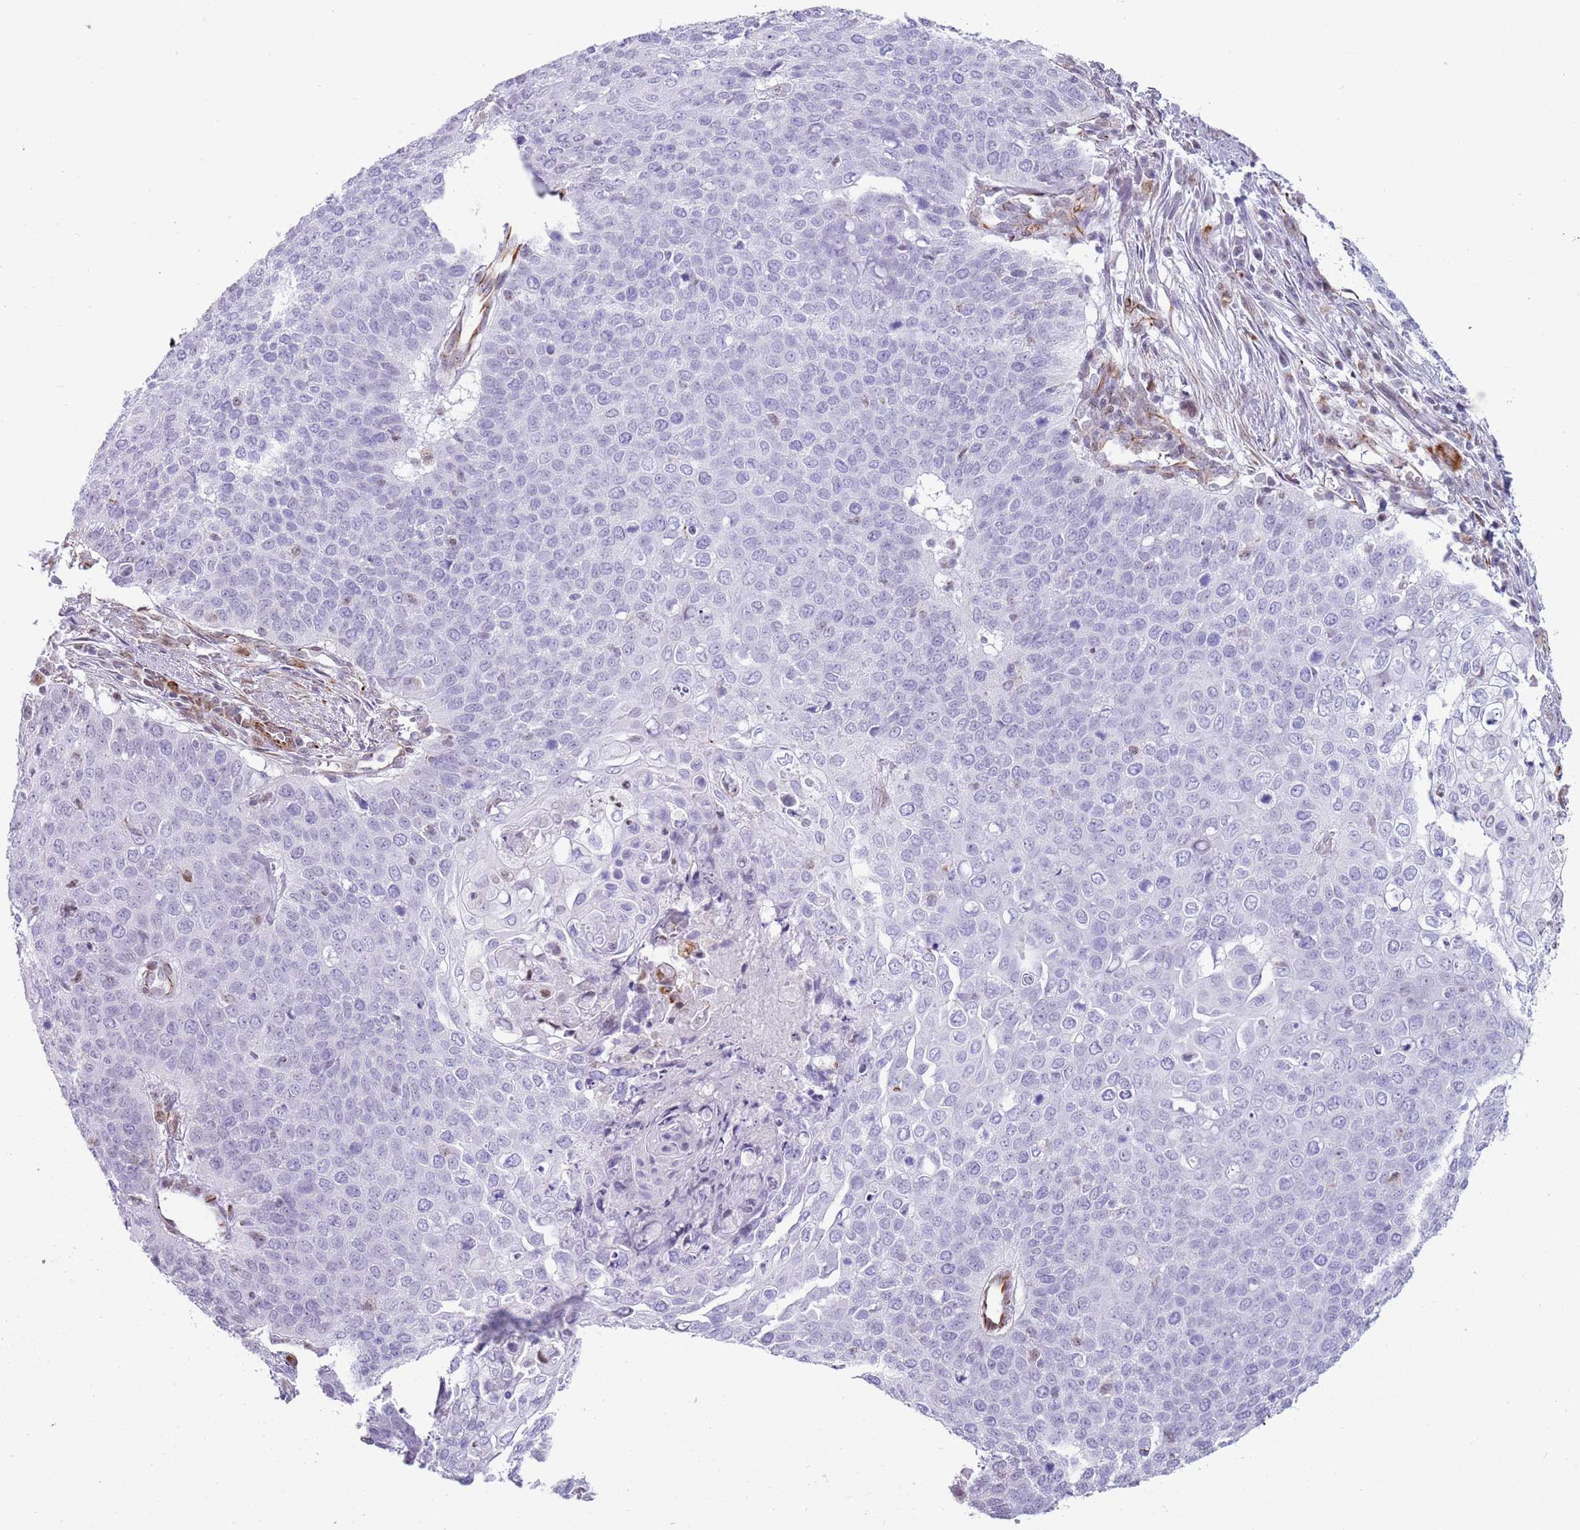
{"staining": {"intensity": "negative", "quantity": "none", "location": "none"}, "tissue": "cervical cancer", "cell_type": "Tumor cells", "image_type": "cancer", "snomed": [{"axis": "morphology", "description": "Squamous cell carcinoma, NOS"}, {"axis": "topography", "description": "Cervix"}], "caption": "Micrograph shows no protein expression in tumor cells of cervical cancer (squamous cell carcinoma) tissue.", "gene": "NBPF3", "patient": {"sex": "female", "age": 39}}